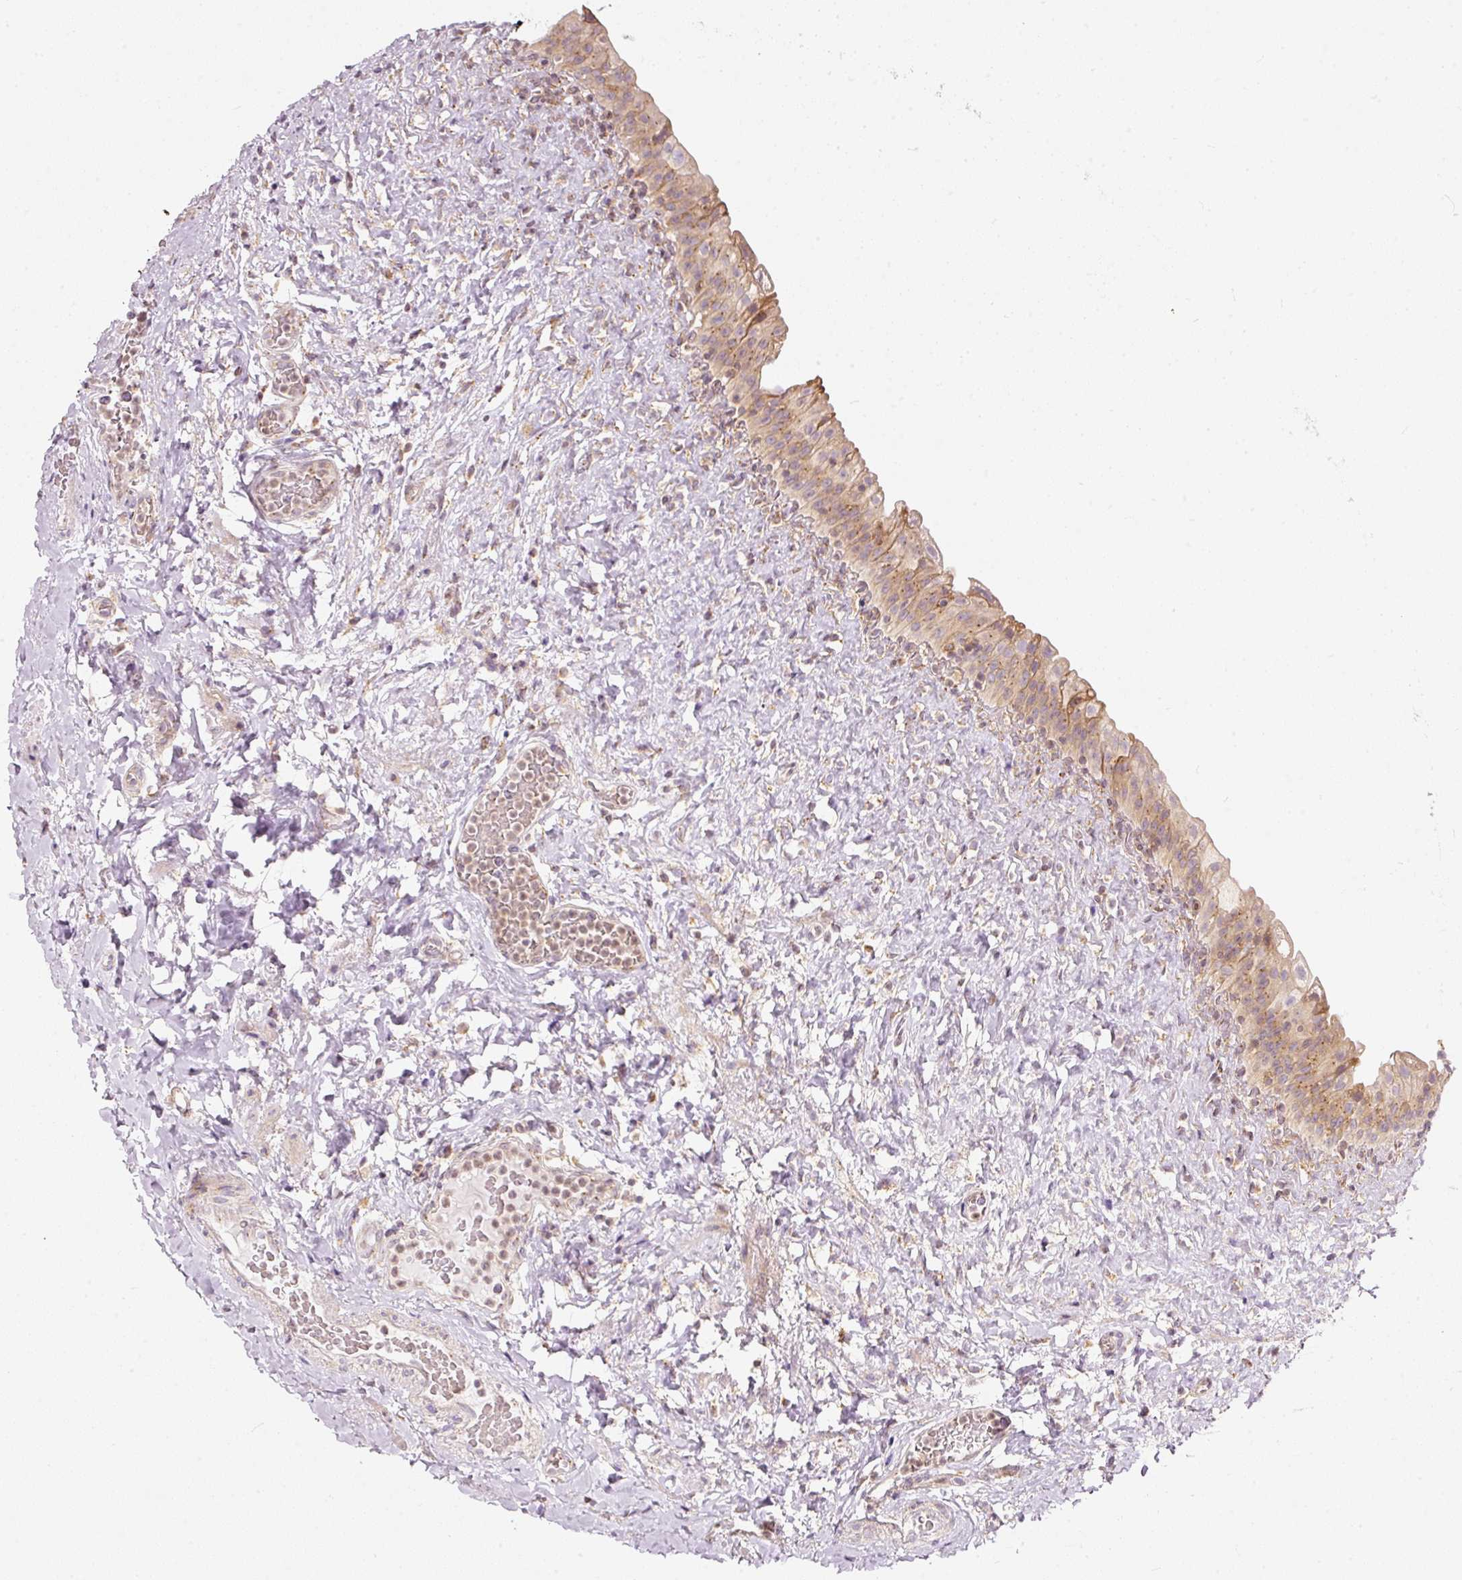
{"staining": {"intensity": "moderate", "quantity": "25%-75%", "location": "cytoplasmic/membranous"}, "tissue": "urinary bladder", "cell_type": "Urothelial cells", "image_type": "normal", "snomed": [{"axis": "morphology", "description": "Normal tissue, NOS"}, {"axis": "topography", "description": "Urinary bladder"}], "caption": "Immunohistochemistry micrograph of benign urinary bladder stained for a protein (brown), which shows medium levels of moderate cytoplasmic/membranous staining in approximately 25%-75% of urothelial cells.", "gene": "SNAPC5", "patient": {"sex": "female", "age": 27}}